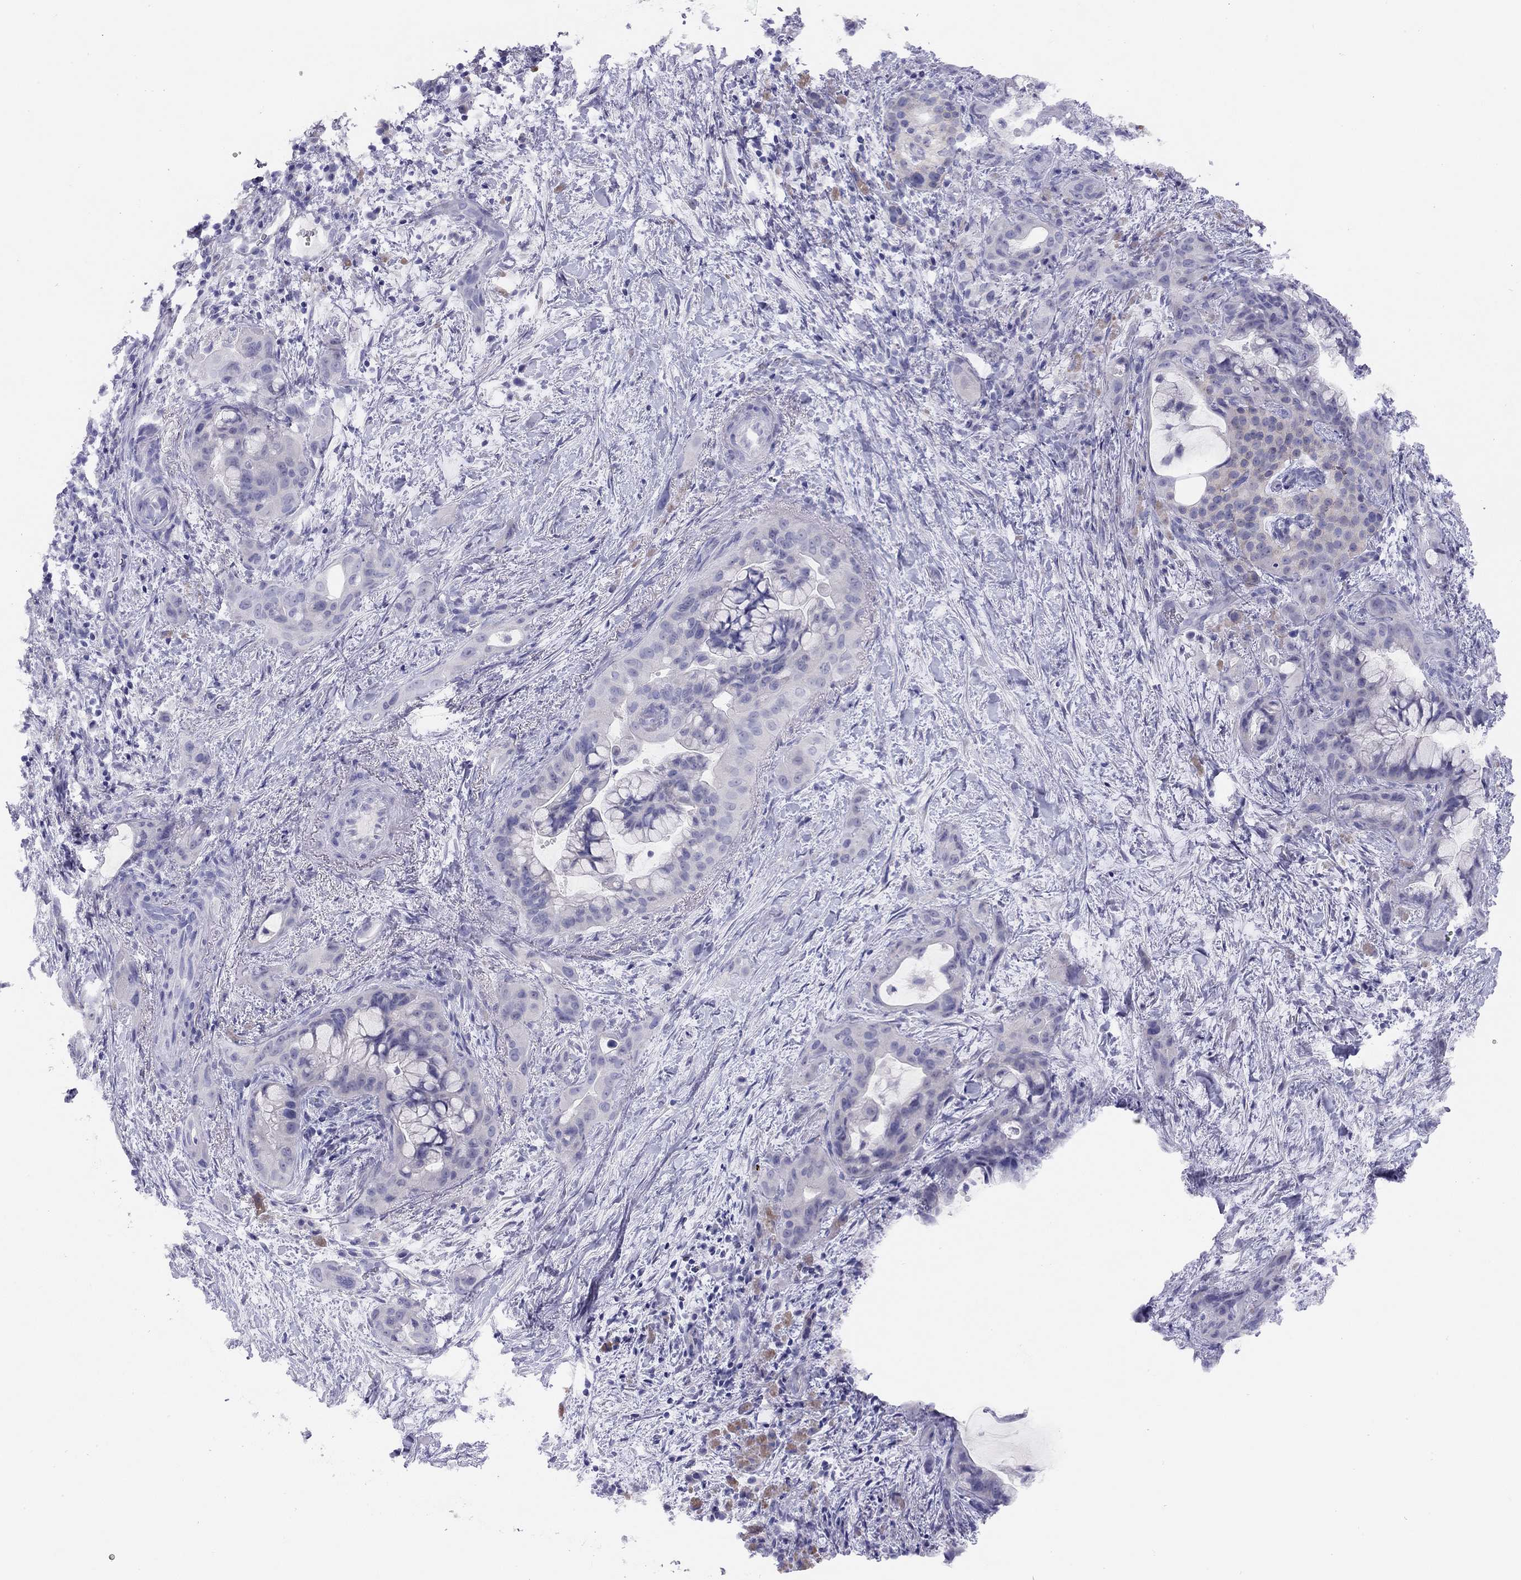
{"staining": {"intensity": "negative", "quantity": "none", "location": "none"}, "tissue": "pancreatic cancer", "cell_type": "Tumor cells", "image_type": "cancer", "snomed": [{"axis": "morphology", "description": "Adenocarcinoma, NOS"}, {"axis": "topography", "description": "Pancreas"}], "caption": "The photomicrograph shows no significant positivity in tumor cells of adenocarcinoma (pancreatic).", "gene": "LRIT2", "patient": {"sex": "male", "age": 71}}